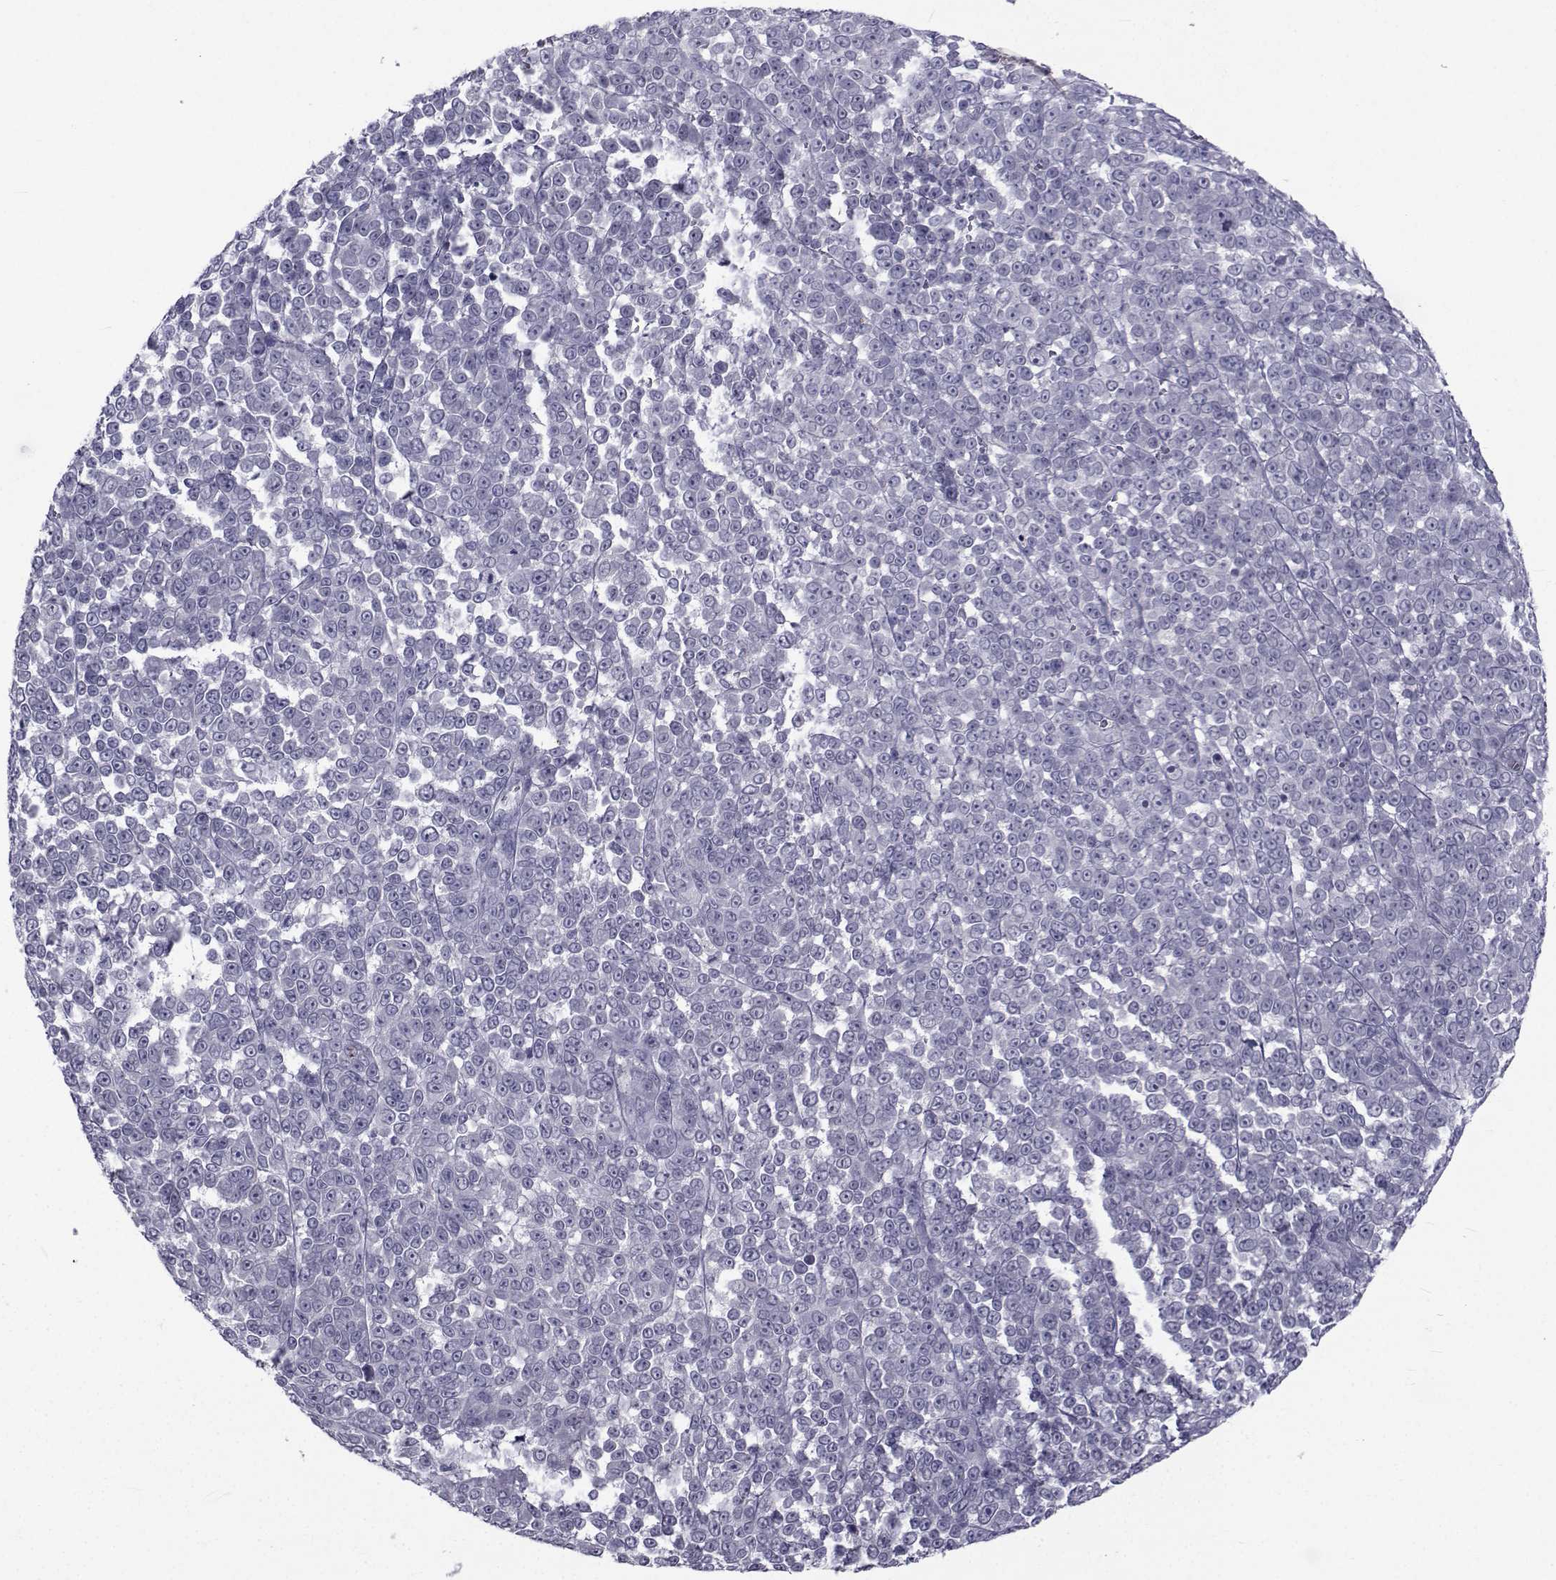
{"staining": {"intensity": "negative", "quantity": "none", "location": "none"}, "tissue": "melanoma", "cell_type": "Tumor cells", "image_type": "cancer", "snomed": [{"axis": "morphology", "description": "Malignant melanoma, NOS"}, {"axis": "topography", "description": "Skin"}], "caption": "The image displays no significant positivity in tumor cells of melanoma.", "gene": "PAX2", "patient": {"sex": "female", "age": 95}}